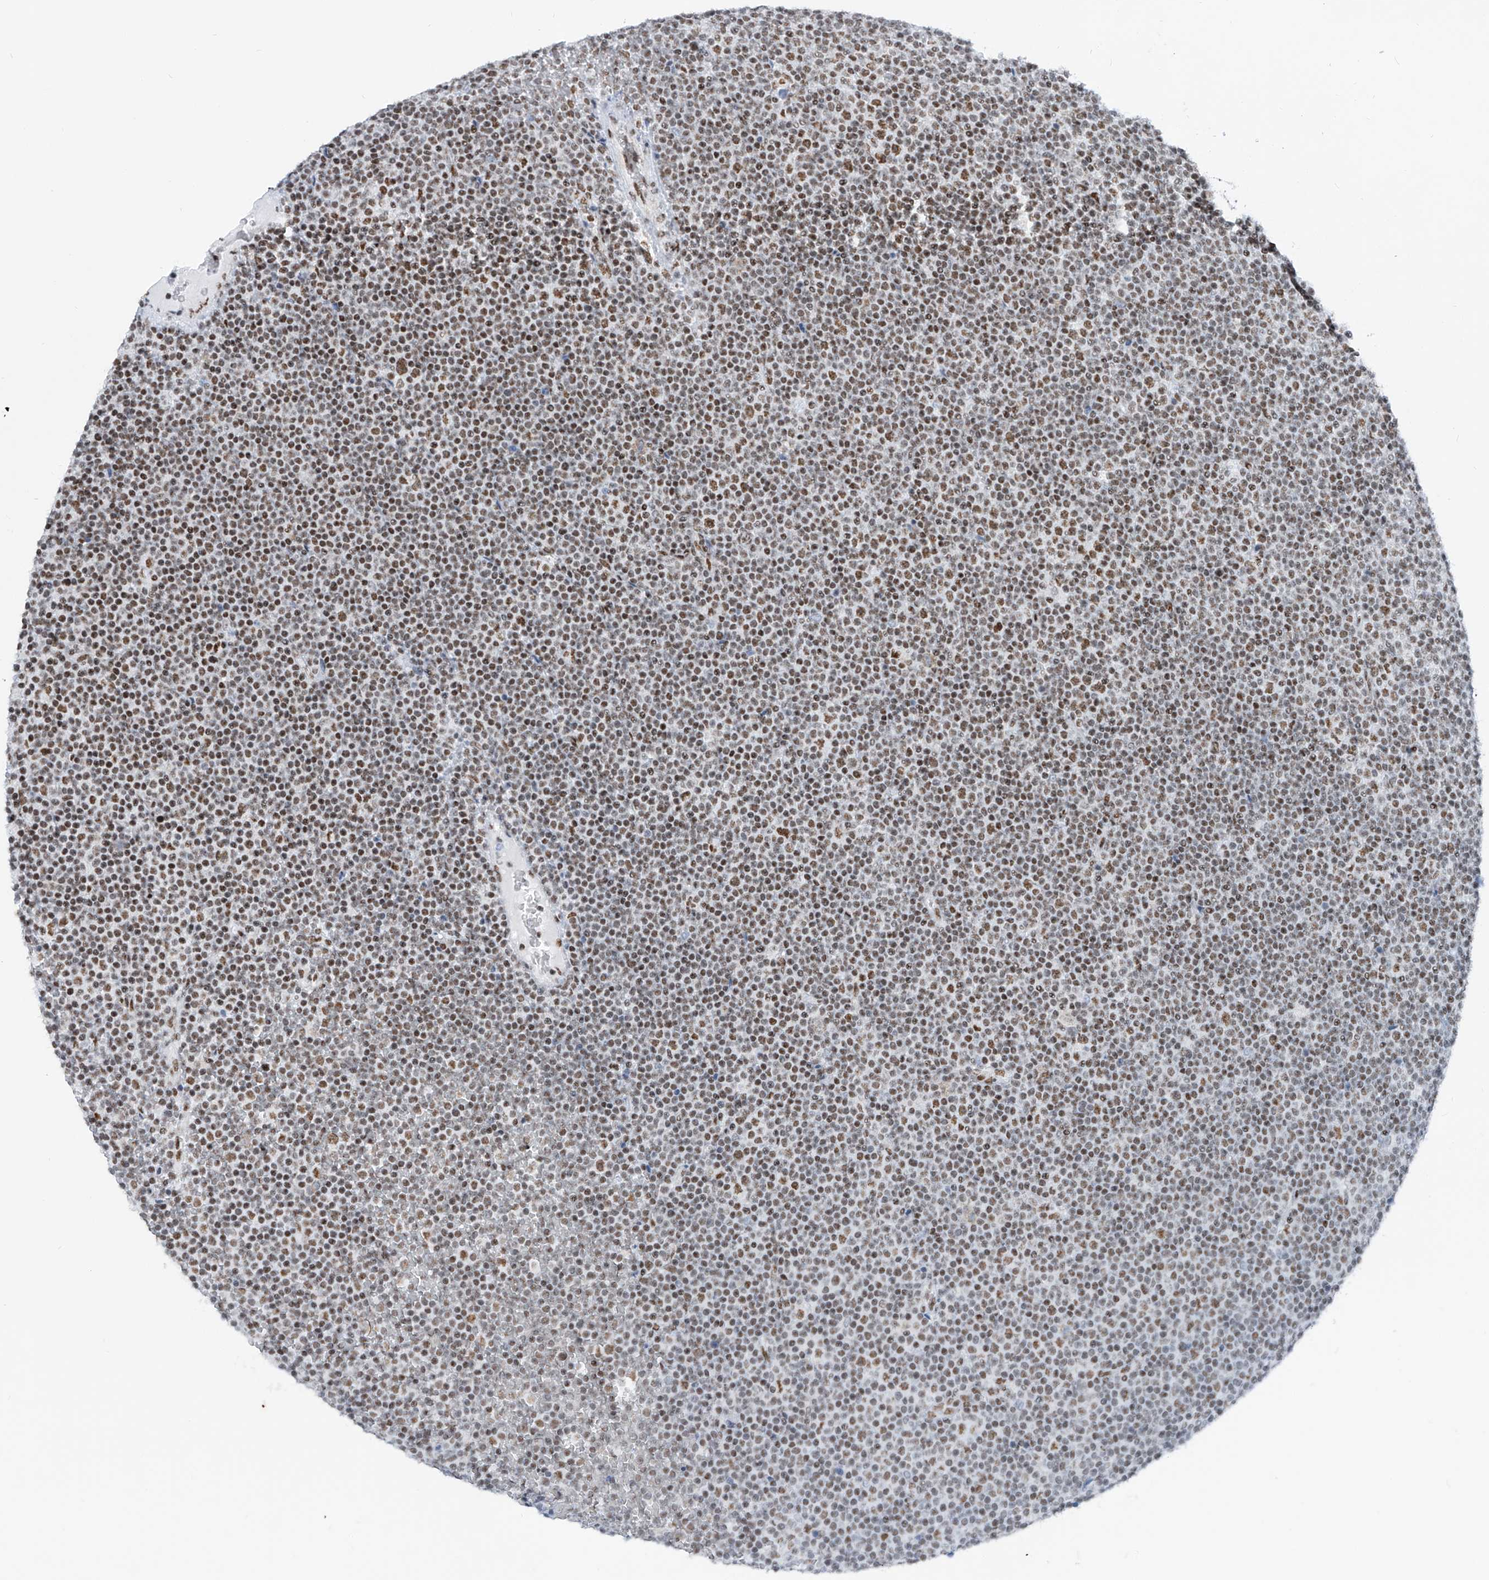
{"staining": {"intensity": "moderate", "quantity": ">75%", "location": "nuclear"}, "tissue": "lymphoma", "cell_type": "Tumor cells", "image_type": "cancer", "snomed": [{"axis": "morphology", "description": "Malignant lymphoma, non-Hodgkin's type, Low grade"}, {"axis": "topography", "description": "Lymph node"}], "caption": "Low-grade malignant lymphoma, non-Hodgkin's type tissue demonstrates moderate nuclear staining in approximately >75% of tumor cells", "gene": "TAF4", "patient": {"sex": "female", "age": 67}}